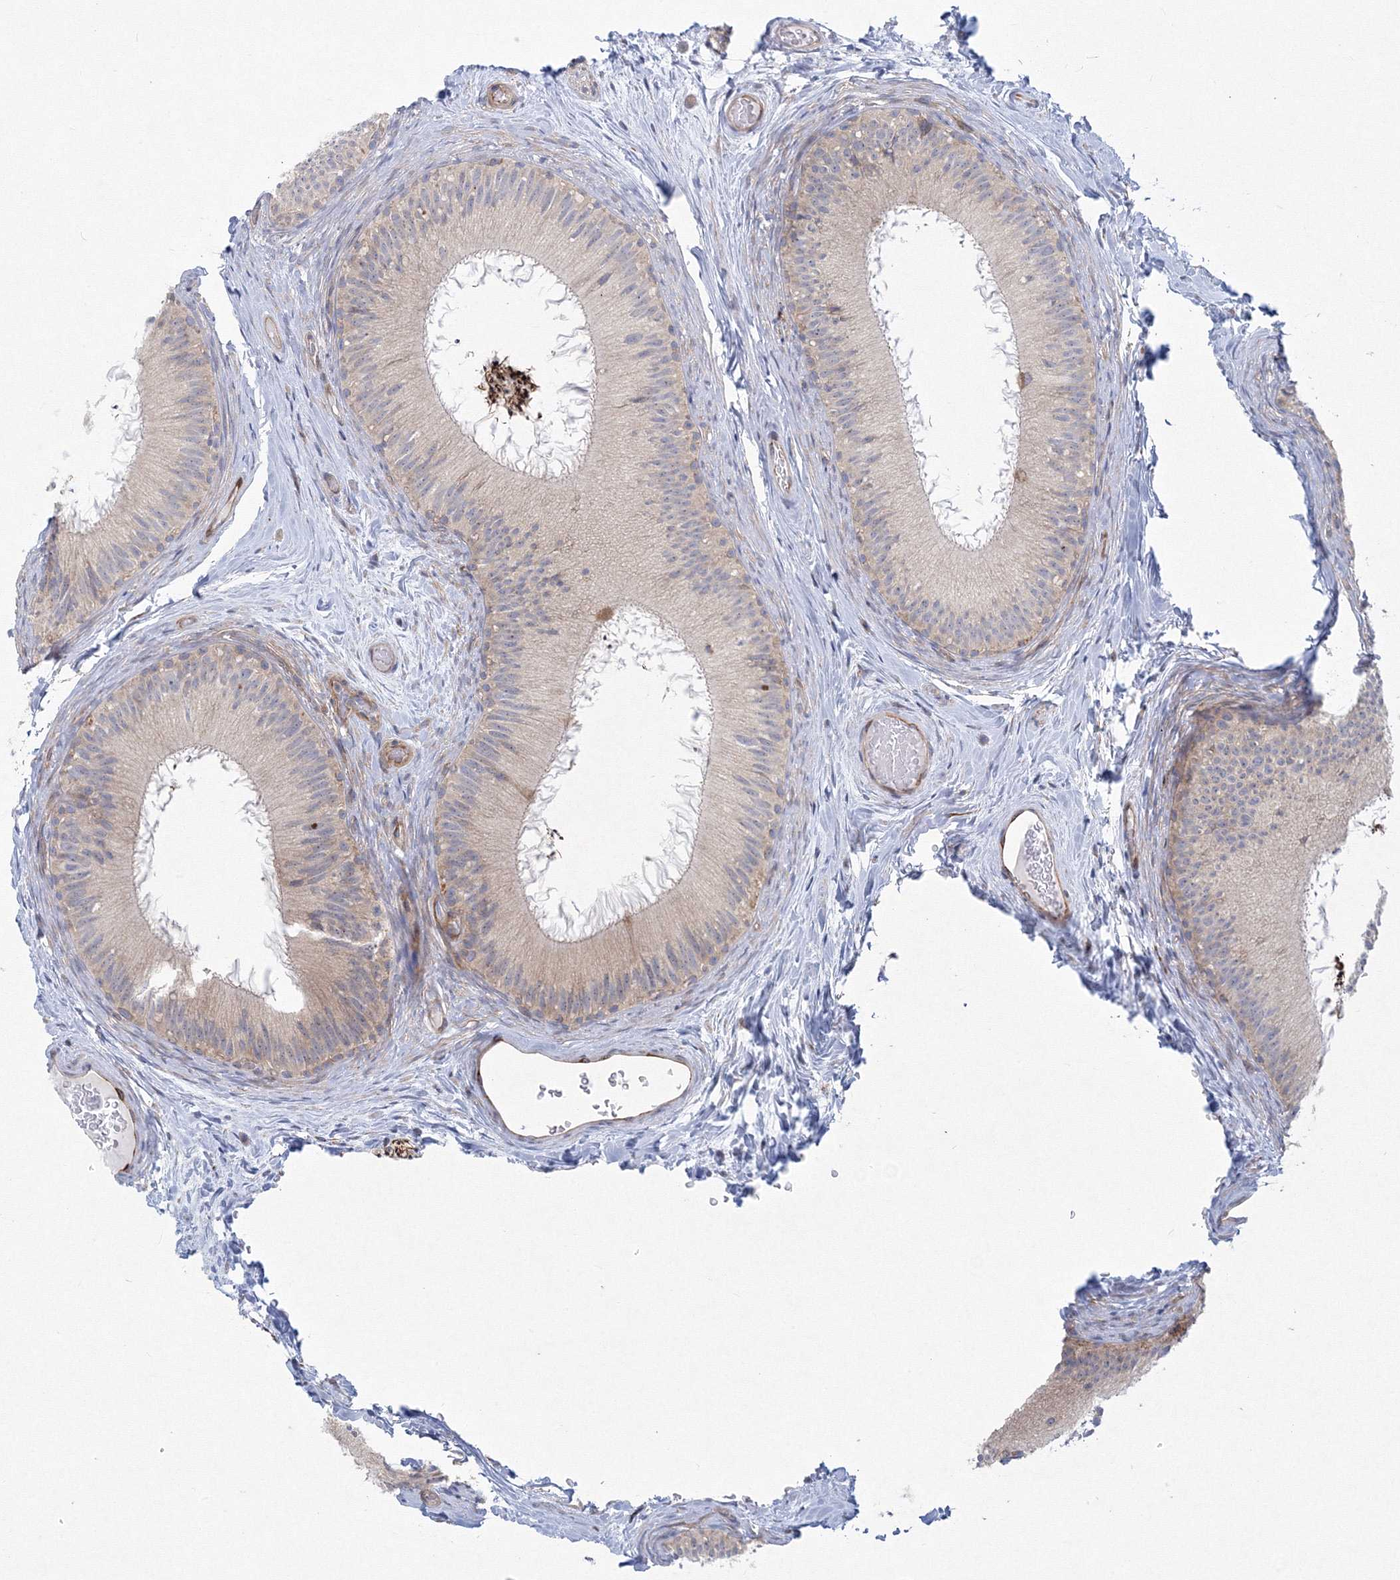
{"staining": {"intensity": "weak", "quantity": "<25%", "location": "cytoplasmic/membranous"}, "tissue": "epididymis", "cell_type": "Glandular cells", "image_type": "normal", "snomed": [{"axis": "morphology", "description": "Normal tissue, NOS"}, {"axis": "topography", "description": "Epididymis"}], "caption": "A photomicrograph of human epididymis is negative for staining in glandular cells. (DAB immunohistochemistry (IHC) with hematoxylin counter stain).", "gene": "WDR49", "patient": {"sex": "male", "age": 50}}